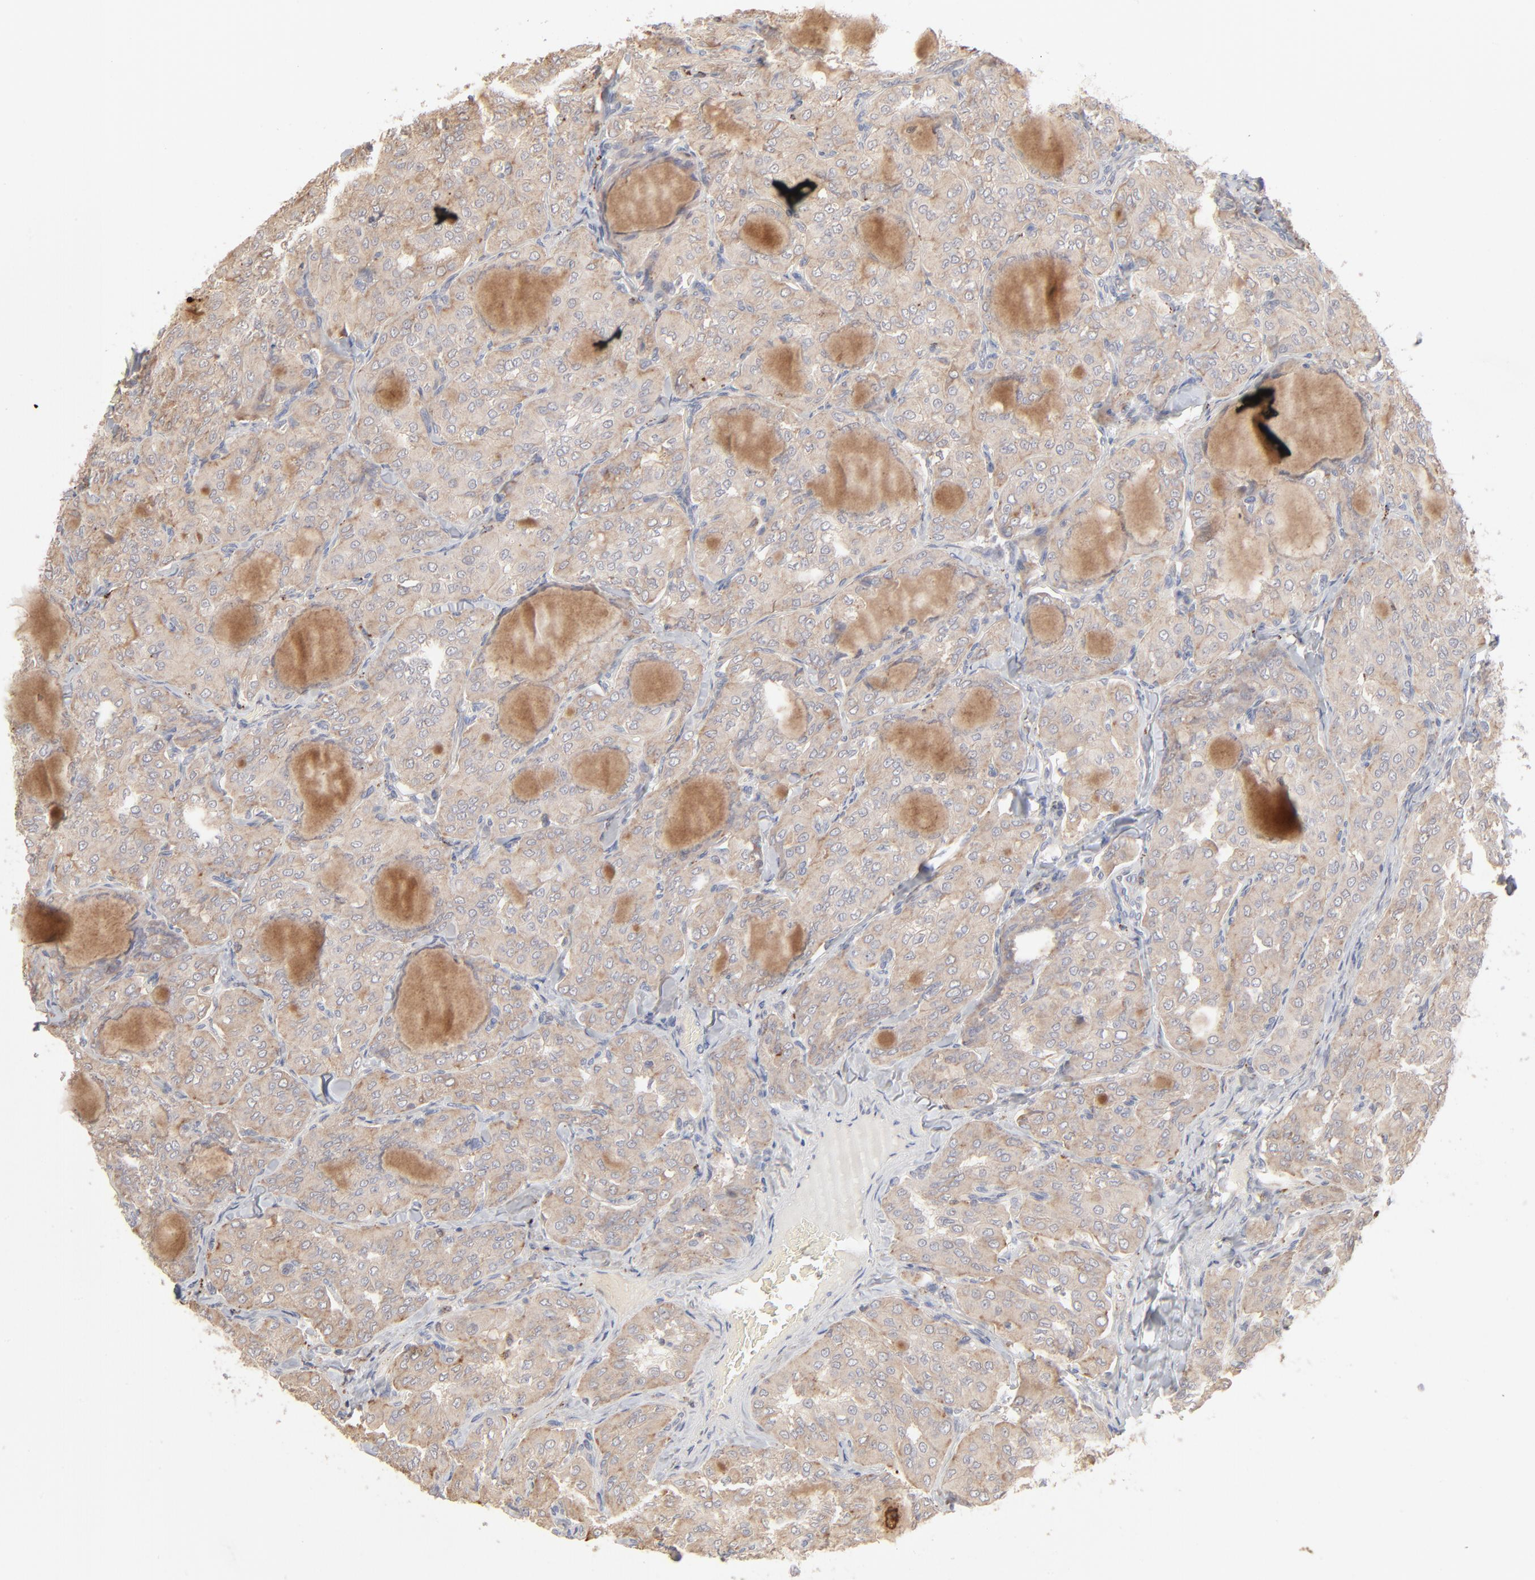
{"staining": {"intensity": "weak", "quantity": ">75%", "location": "cytoplasmic/membranous"}, "tissue": "thyroid cancer", "cell_type": "Tumor cells", "image_type": "cancer", "snomed": [{"axis": "morphology", "description": "Papillary adenocarcinoma, NOS"}, {"axis": "topography", "description": "Thyroid gland"}], "caption": "This is an image of immunohistochemistry (IHC) staining of thyroid papillary adenocarcinoma, which shows weak positivity in the cytoplasmic/membranous of tumor cells.", "gene": "POMT2", "patient": {"sex": "male", "age": 20}}